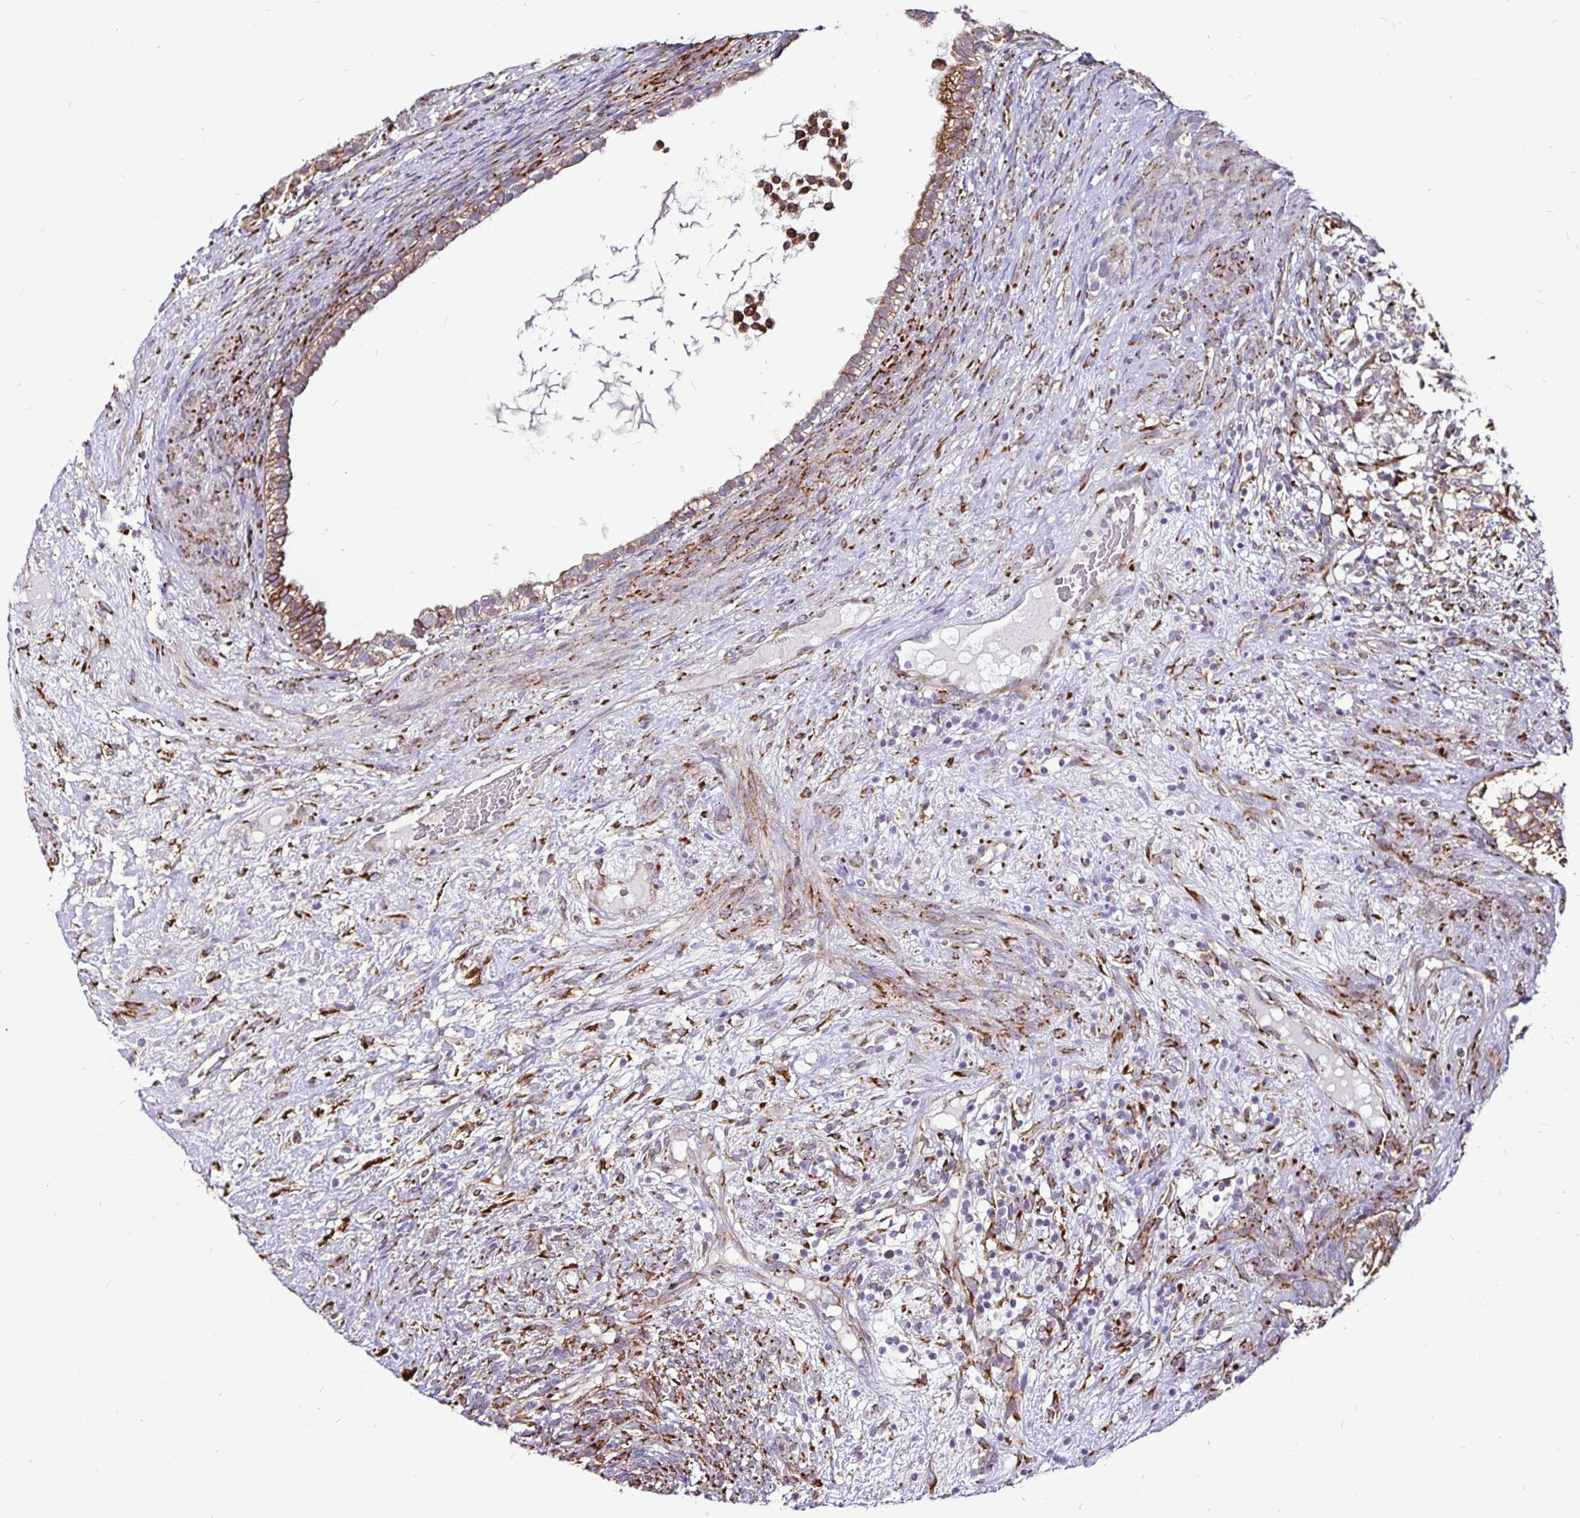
{"staining": {"intensity": "moderate", "quantity": ">75%", "location": "cytoplasmic/membranous"}, "tissue": "testis cancer", "cell_type": "Tumor cells", "image_type": "cancer", "snomed": [{"axis": "morphology", "description": "Seminoma, NOS"}, {"axis": "morphology", "description": "Carcinoma, Embryonal, NOS"}, {"axis": "topography", "description": "Testis"}], "caption": "Testis embryonal carcinoma stained with DAB immunohistochemistry (IHC) reveals medium levels of moderate cytoplasmic/membranous expression in about >75% of tumor cells.", "gene": "P4HA2", "patient": {"sex": "male", "age": 41}}